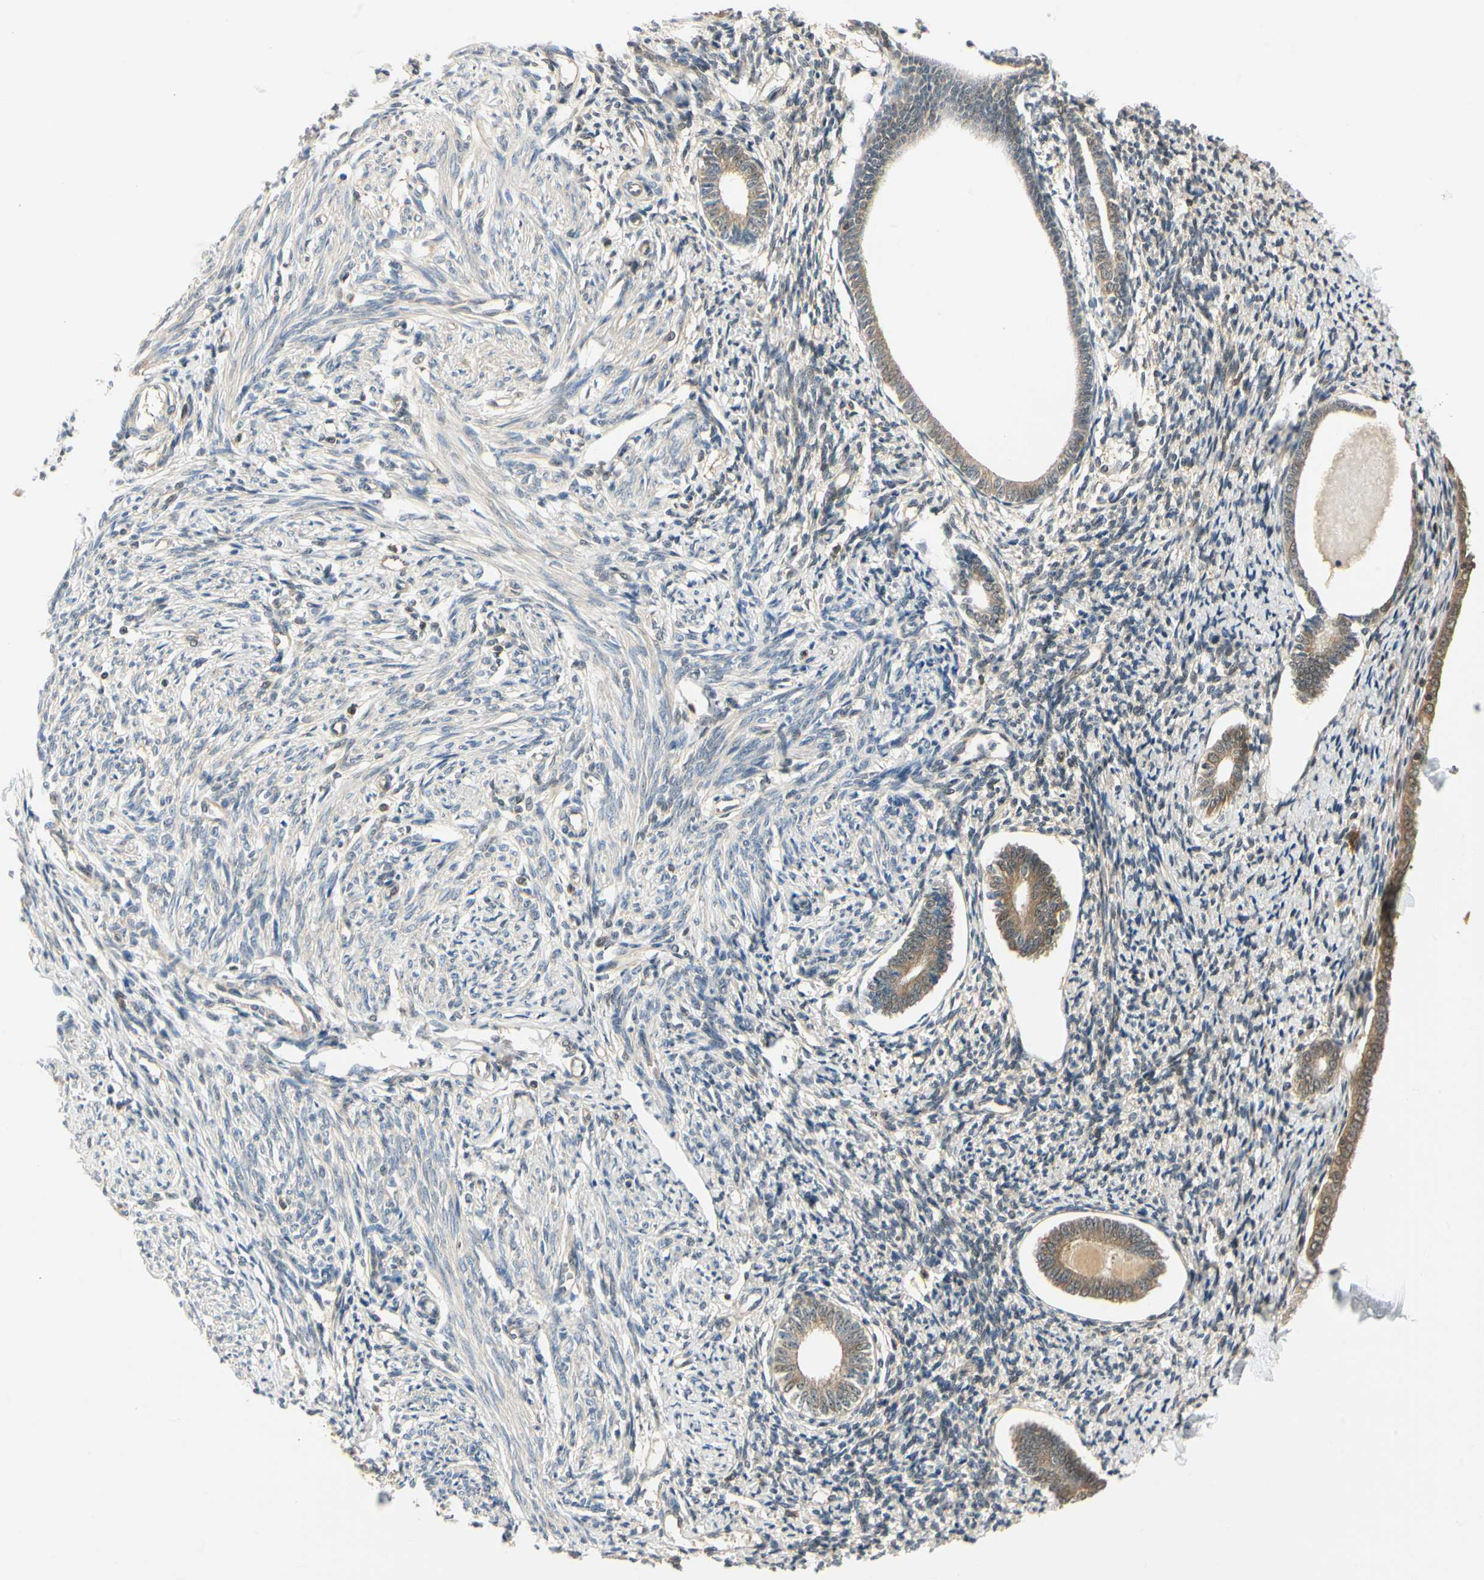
{"staining": {"intensity": "moderate", "quantity": "<25%", "location": "nuclear"}, "tissue": "endometrium", "cell_type": "Cells in endometrial stroma", "image_type": "normal", "snomed": [{"axis": "morphology", "description": "Normal tissue, NOS"}, {"axis": "topography", "description": "Endometrium"}], "caption": "Immunohistochemical staining of unremarkable endometrium demonstrates <25% levels of moderate nuclear protein expression in about <25% of cells in endometrial stroma.", "gene": "UBE2Z", "patient": {"sex": "female", "age": 71}}